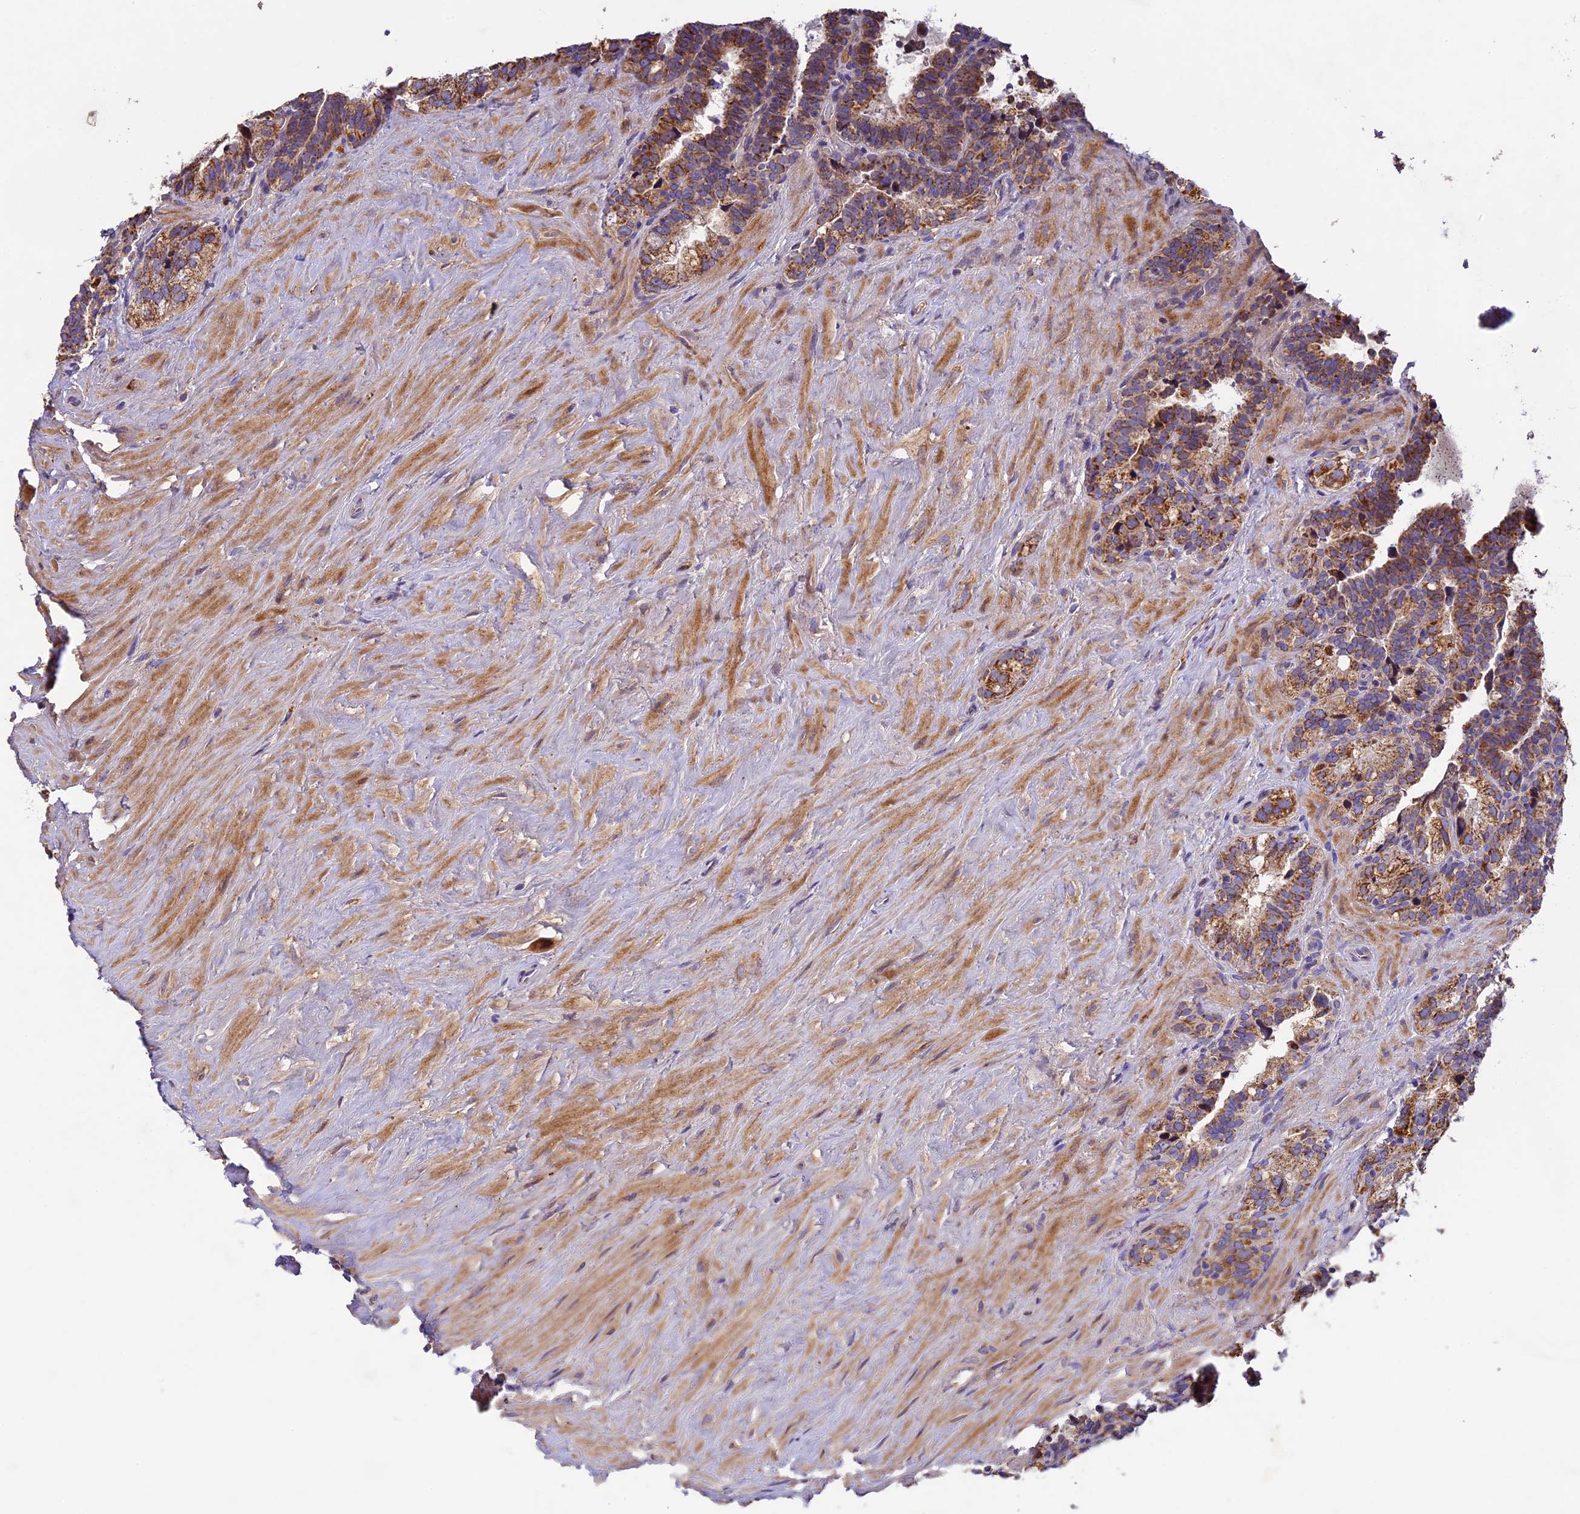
{"staining": {"intensity": "moderate", "quantity": ">75%", "location": "cytoplasmic/membranous"}, "tissue": "seminal vesicle", "cell_type": "Glandular cells", "image_type": "normal", "snomed": [{"axis": "morphology", "description": "Normal tissue, NOS"}, {"axis": "topography", "description": "Seminal veicle"}], "caption": "The image demonstrates immunohistochemical staining of normal seminal vesicle. There is moderate cytoplasmic/membranous staining is seen in approximately >75% of glandular cells.", "gene": "OCEL1", "patient": {"sex": "male", "age": 68}}